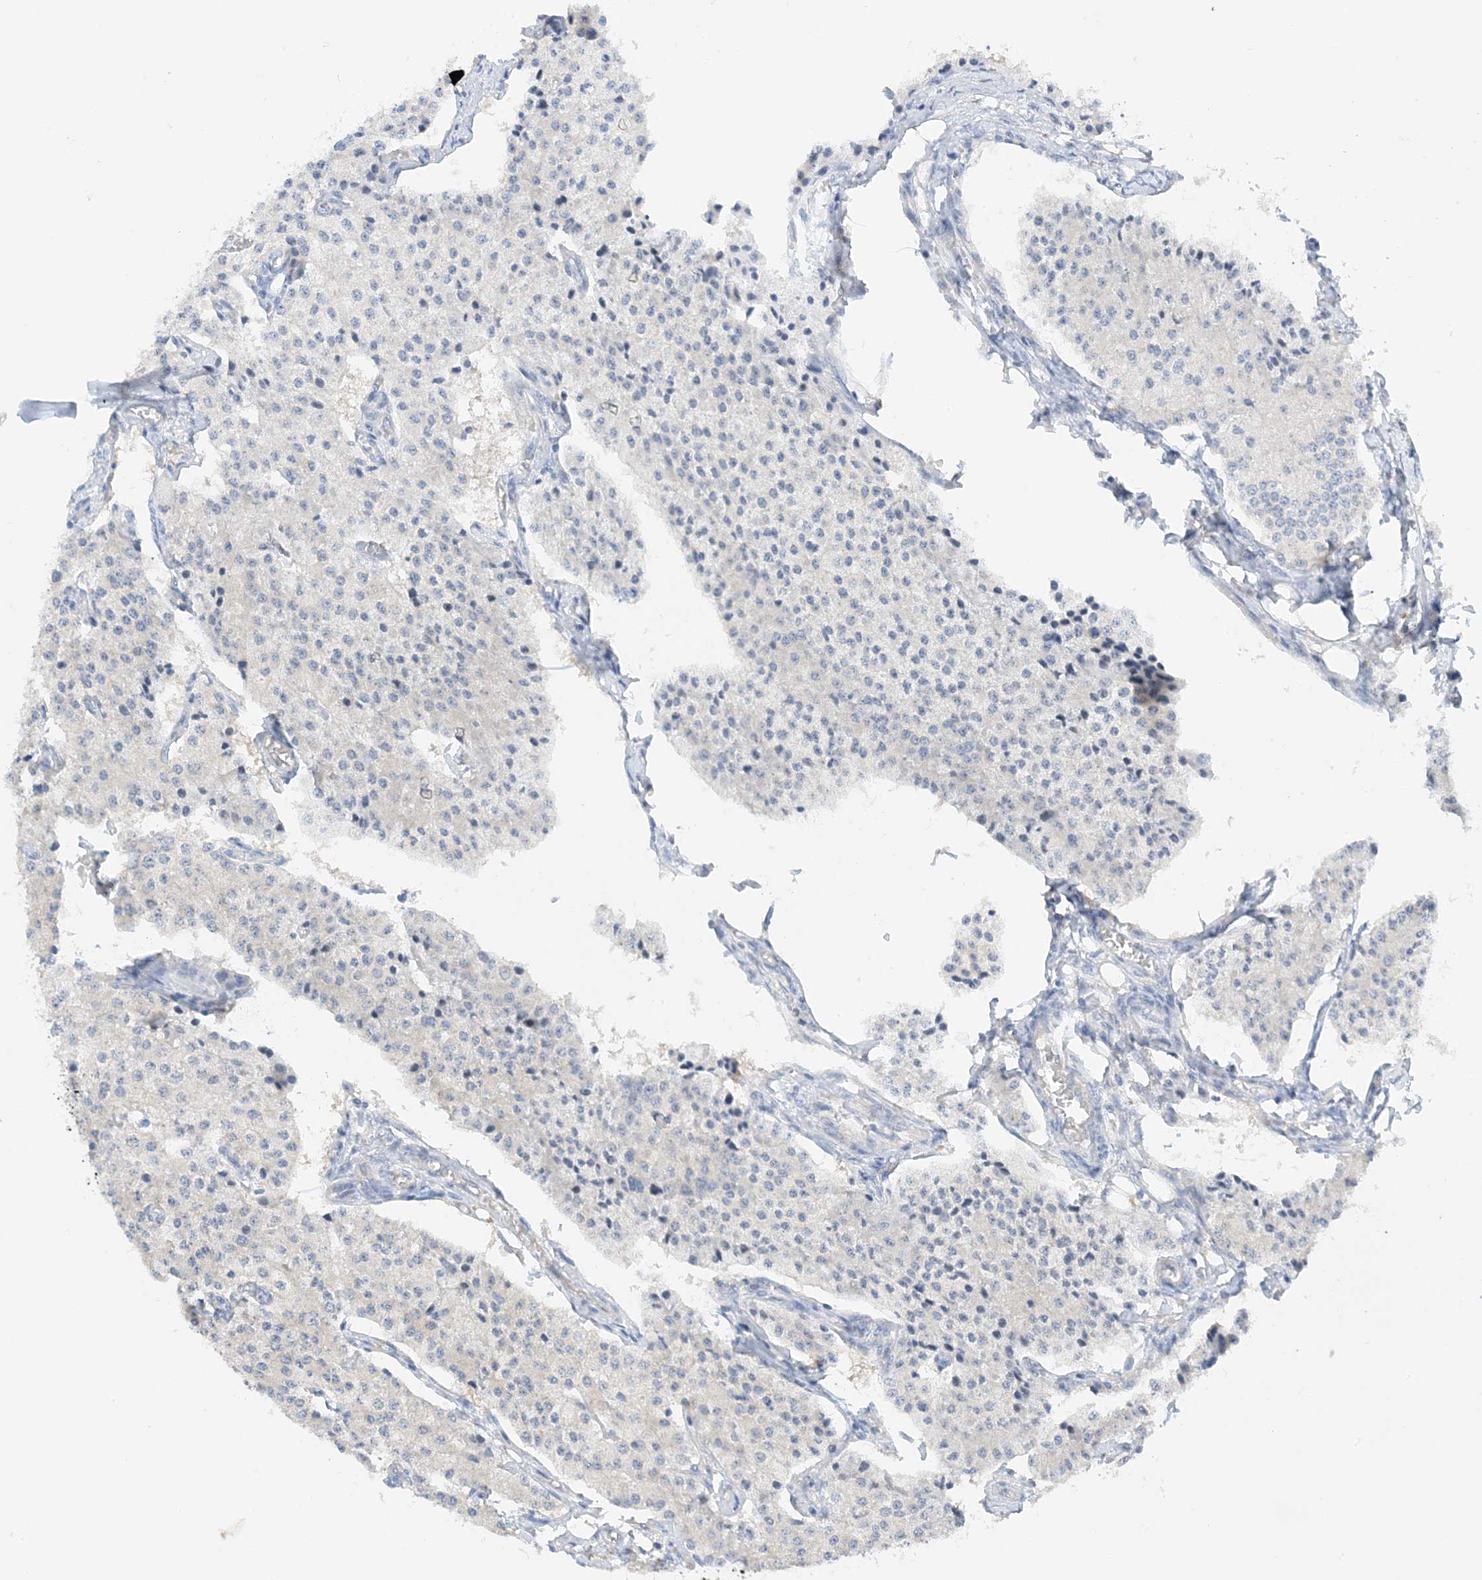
{"staining": {"intensity": "negative", "quantity": "none", "location": "none"}, "tissue": "carcinoid", "cell_type": "Tumor cells", "image_type": "cancer", "snomed": [{"axis": "morphology", "description": "Carcinoid, malignant, NOS"}, {"axis": "topography", "description": "Colon"}], "caption": "There is no significant positivity in tumor cells of malignant carcinoid.", "gene": "KIFBP", "patient": {"sex": "female", "age": 52}}